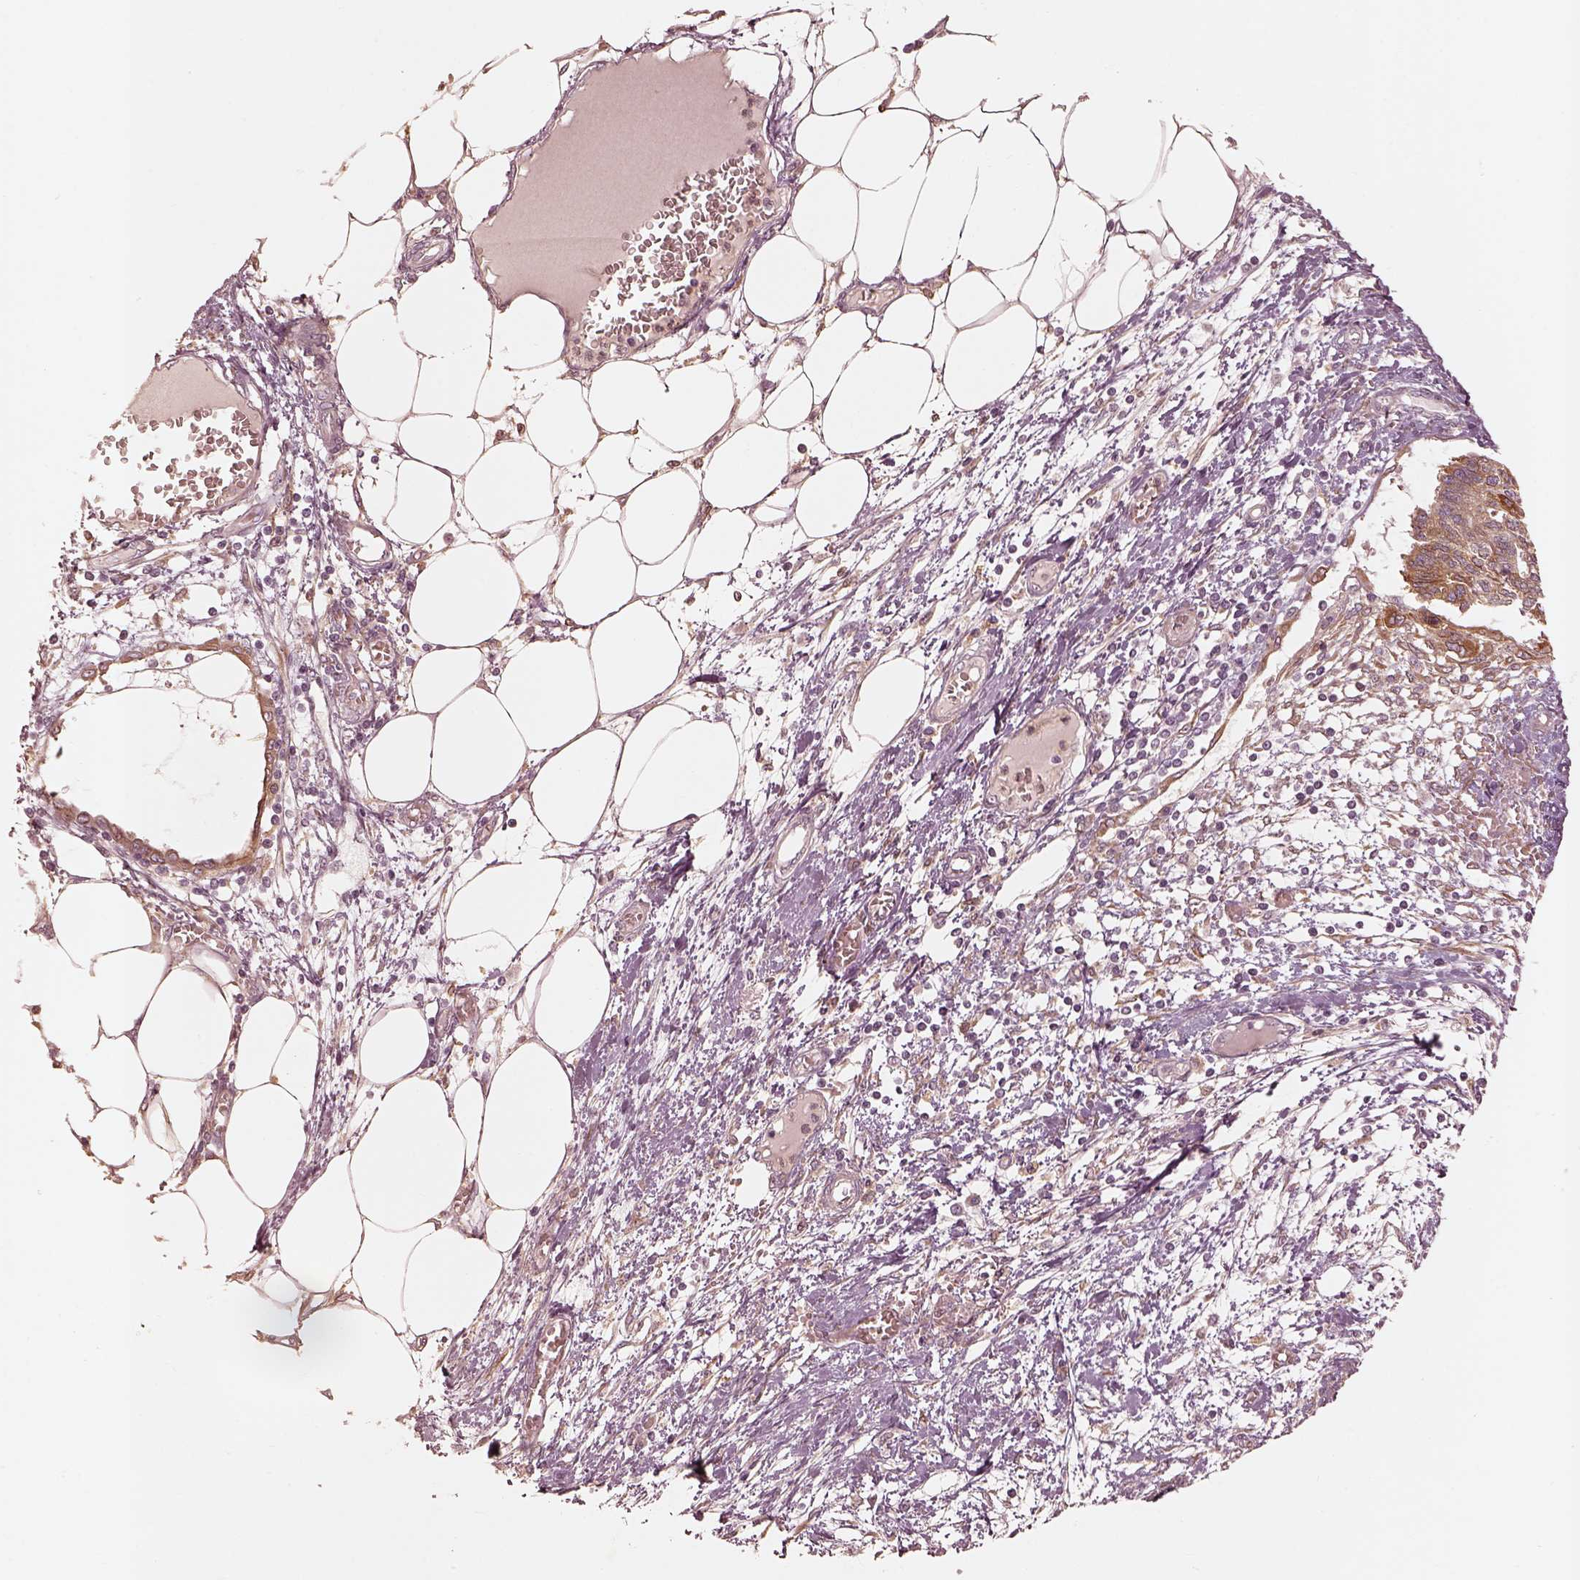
{"staining": {"intensity": "strong", "quantity": ">75%", "location": "cytoplasmic/membranous"}, "tissue": "endometrial cancer", "cell_type": "Tumor cells", "image_type": "cancer", "snomed": [{"axis": "morphology", "description": "Adenocarcinoma, NOS"}, {"axis": "morphology", "description": "Adenocarcinoma, metastatic, NOS"}, {"axis": "topography", "description": "Adipose tissue"}, {"axis": "topography", "description": "Endometrium"}], "caption": "High-magnification brightfield microscopy of metastatic adenocarcinoma (endometrial) stained with DAB (brown) and counterstained with hematoxylin (blue). tumor cells exhibit strong cytoplasmic/membranous positivity is present in approximately>75% of cells.", "gene": "WLS", "patient": {"sex": "female", "age": 67}}